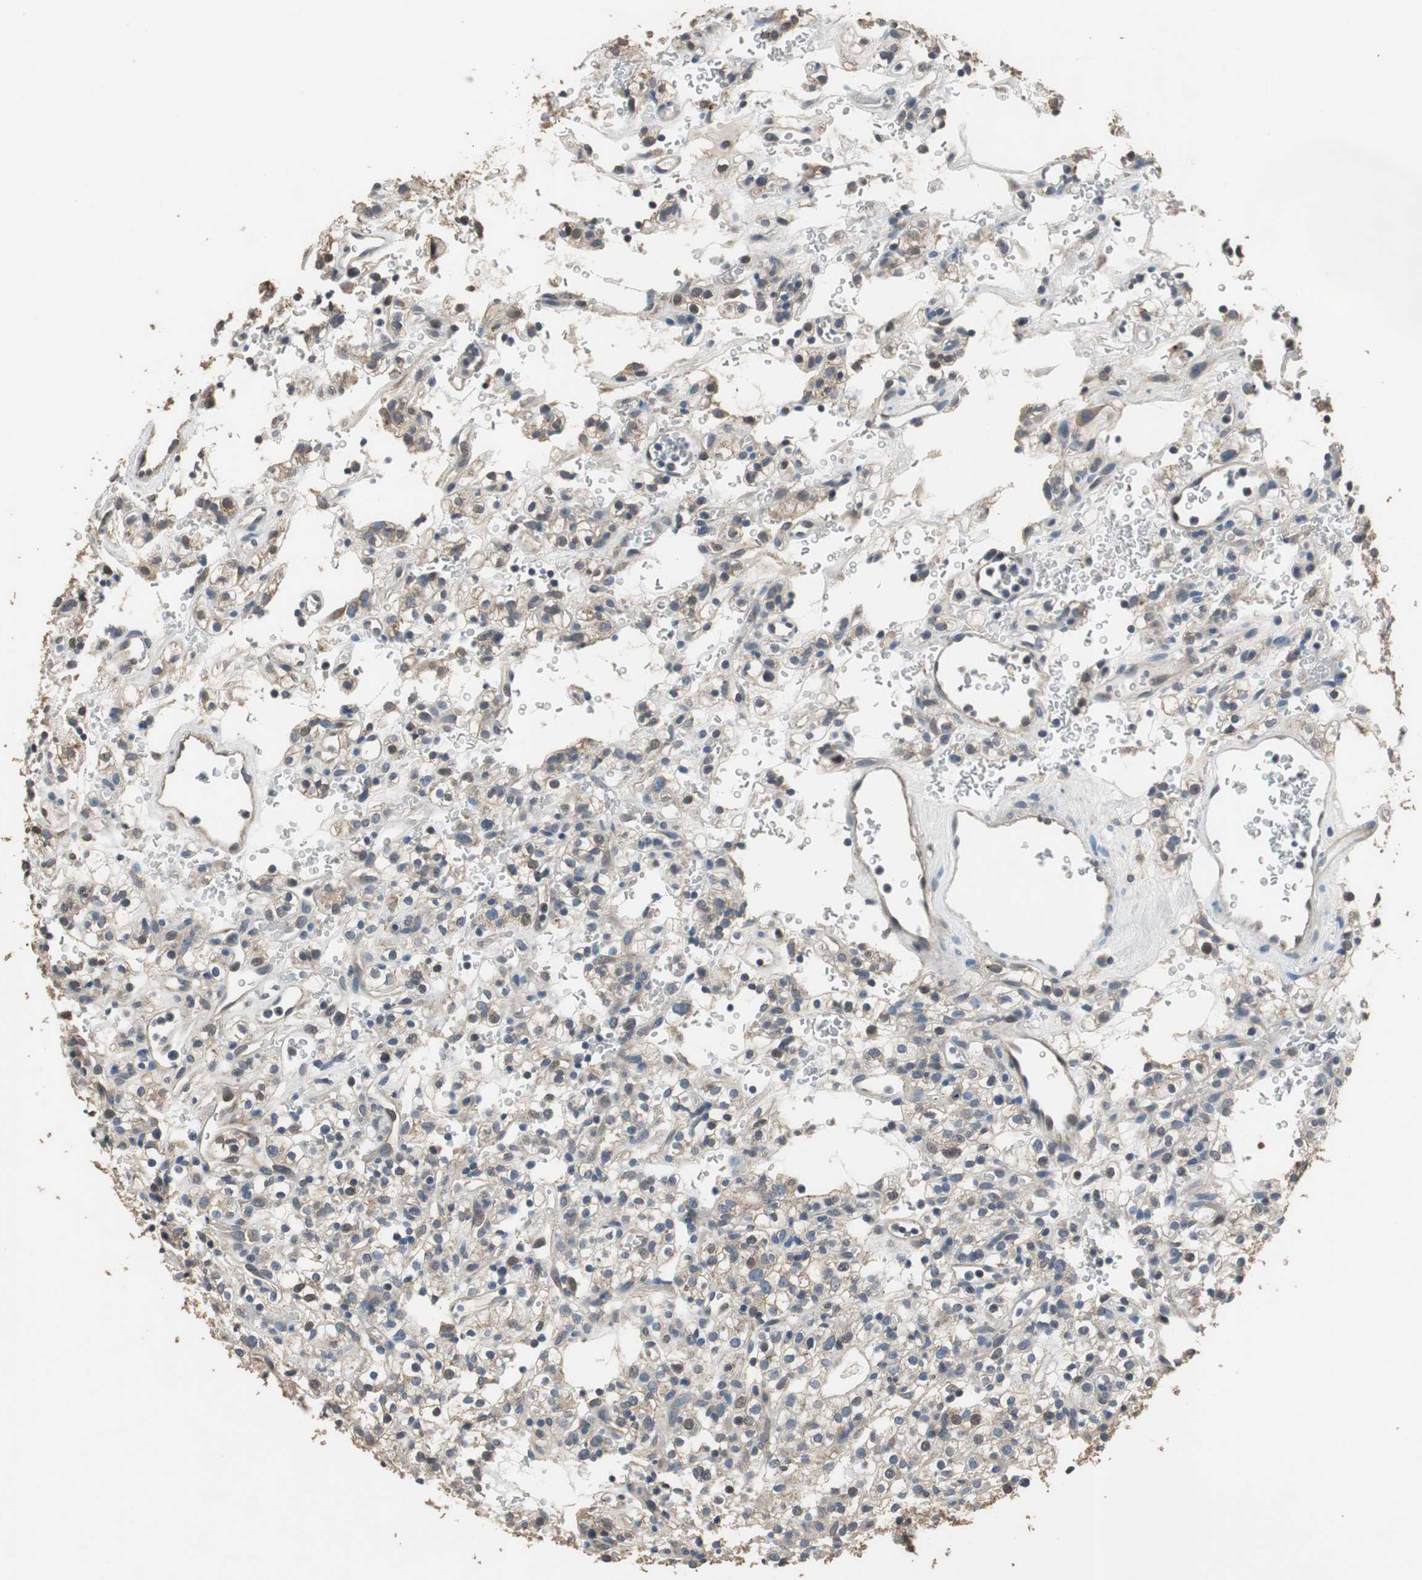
{"staining": {"intensity": "weak", "quantity": "<25%", "location": "cytoplasmic/membranous"}, "tissue": "renal cancer", "cell_type": "Tumor cells", "image_type": "cancer", "snomed": [{"axis": "morphology", "description": "Normal tissue, NOS"}, {"axis": "morphology", "description": "Adenocarcinoma, NOS"}, {"axis": "topography", "description": "Kidney"}], "caption": "Renal cancer (adenocarcinoma) was stained to show a protein in brown. There is no significant staining in tumor cells.", "gene": "PI4KB", "patient": {"sex": "female", "age": 72}}